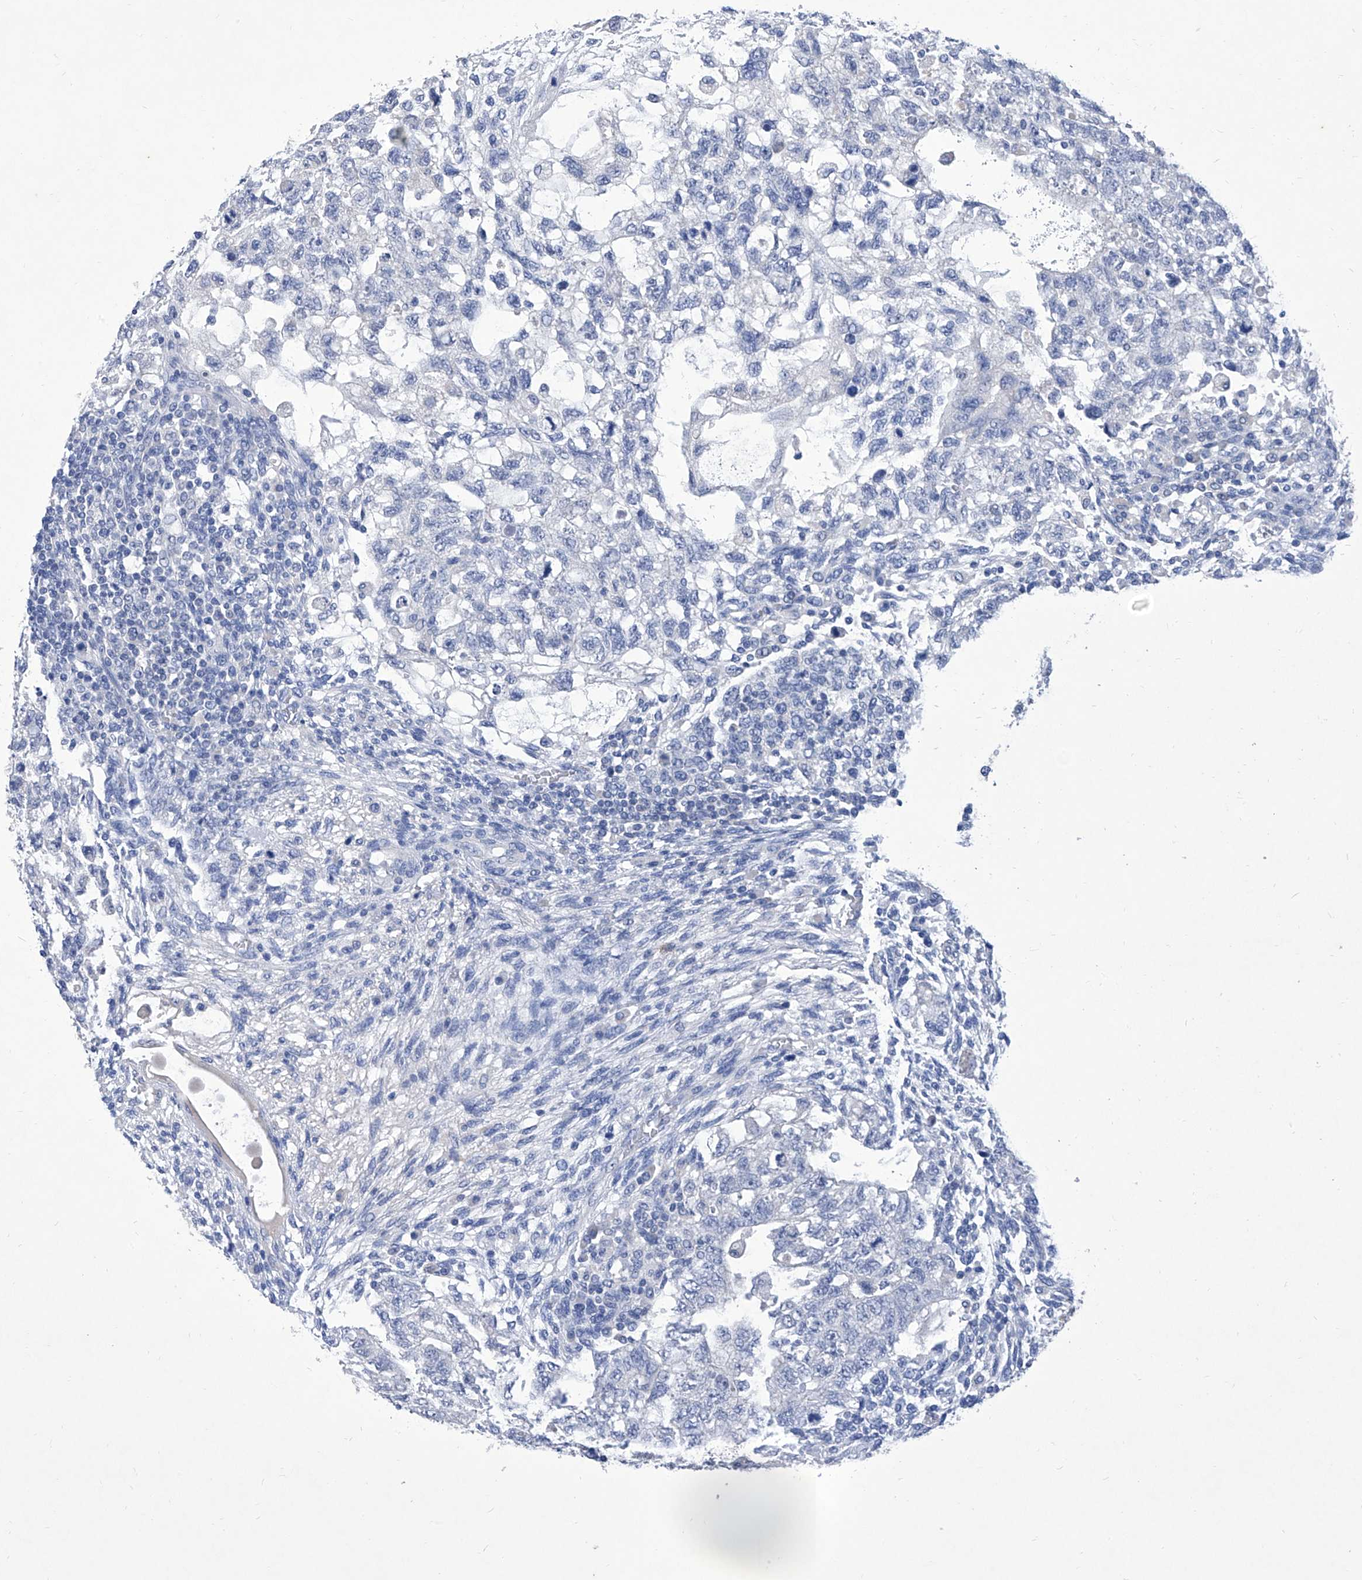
{"staining": {"intensity": "negative", "quantity": "none", "location": "none"}, "tissue": "testis cancer", "cell_type": "Tumor cells", "image_type": "cancer", "snomed": [{"axis": "morphology", "description": "Normal tissue, NOS"}, {"axis": "morphology", "description": "Carcinoma, Embryonal, NOS"}, {"axis": "topography", "description": "Testis"}], "caption": "DAB immunohistochemical staining of human testis cancer reveals no significant positivity in tumor cells.", "gene": "IFNL2", "patient": {"sex": "male", "age": 36}}